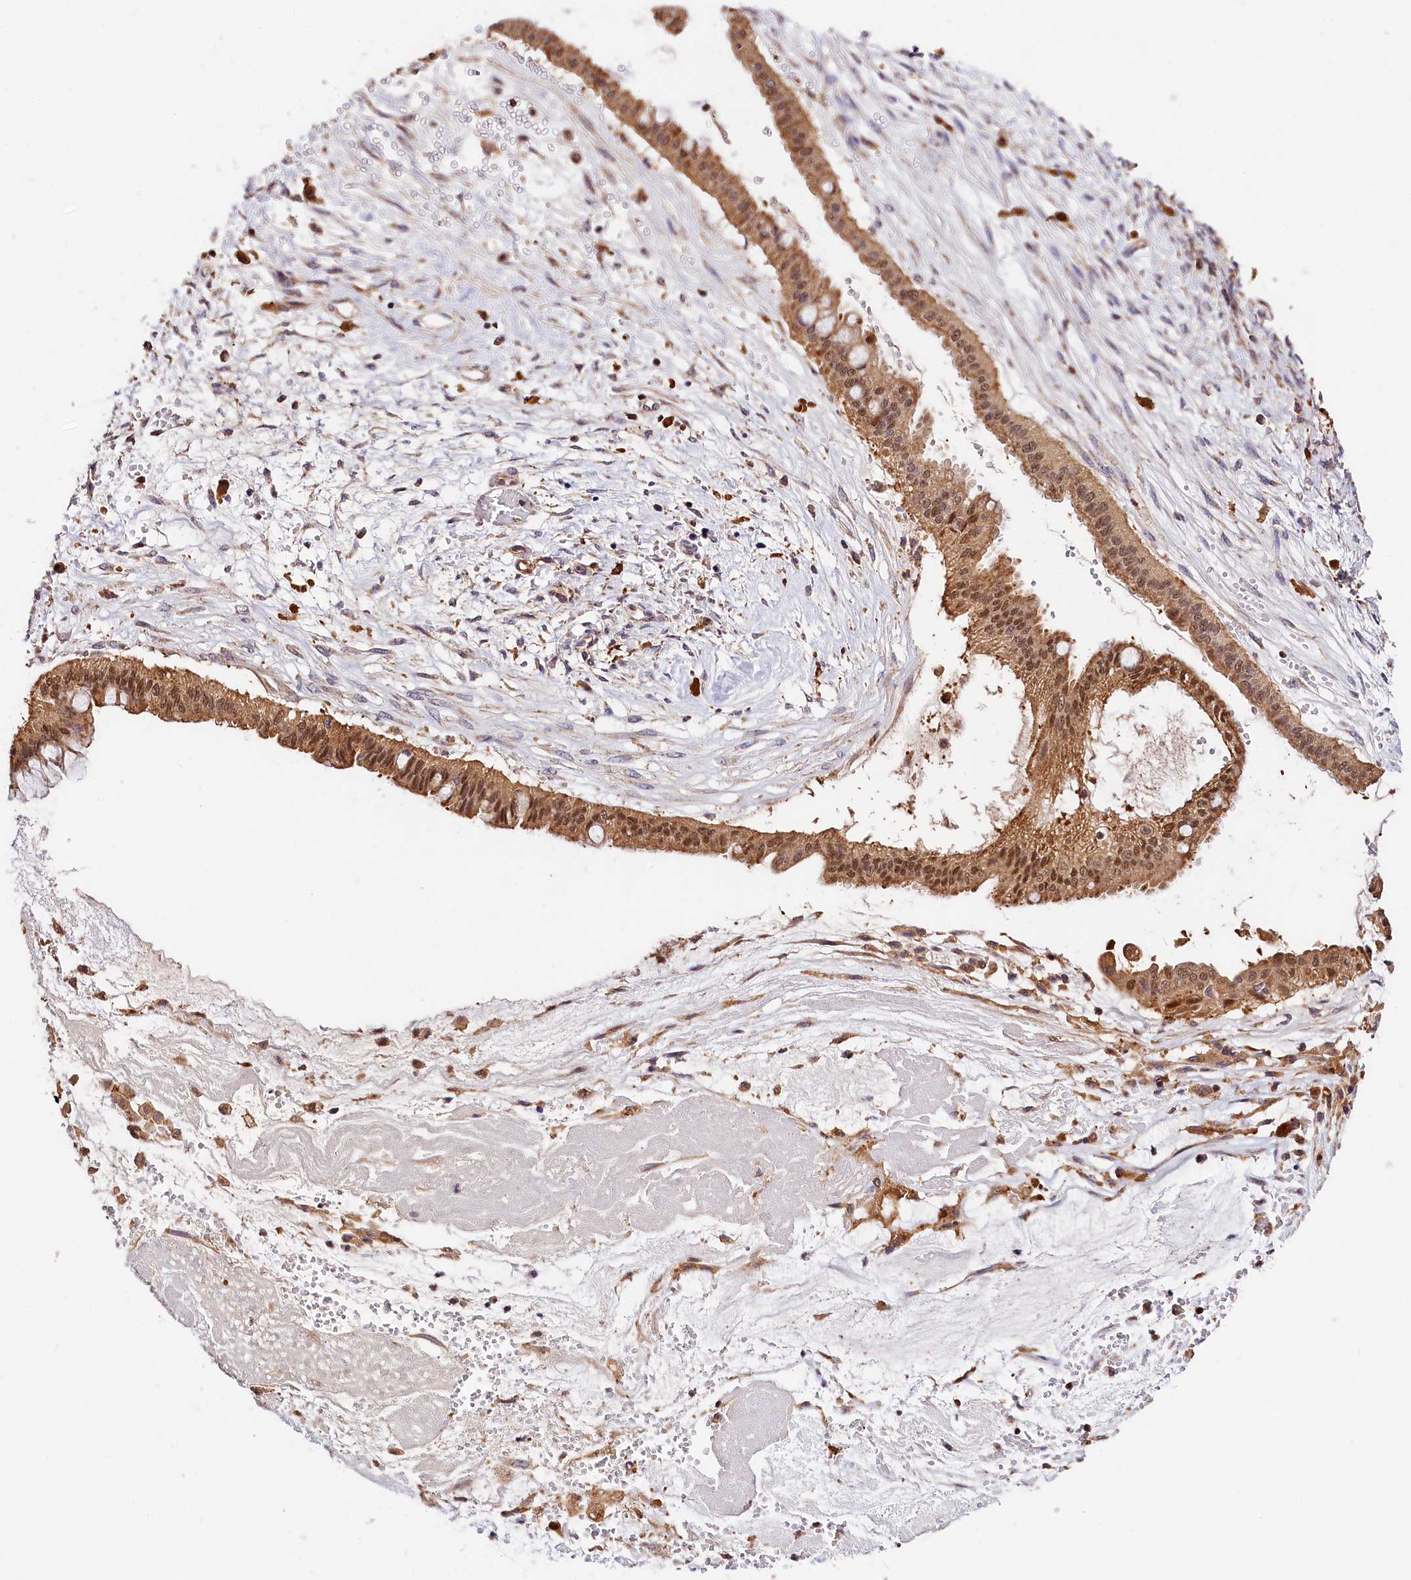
{"staining": {"intensity": "moderate", "quantity": ">75%", "location": "cytoplasmic/membranous,nuclear"}, "tissue": "ovarian cancer", "cell_type": "Tumor cells", "image_type": "cancer", "snomed": [{"axis": "morphology", "description": "Cystadenocarcinoma, mucinous, NOS"}, {"axis": "topography", "description": "Ovary"}], "caption": "Immunohistochemistry (IHC) (DAB) staining of human mucinous cystadenocarcinoma (ovarian) exhibits moderate cytoplasmic/membranous and nuclear protein expression in approximately >75% of tumor cells. Using DAB (3,3'-diaminobenzidine) (brown) and hematoxylin (blue) stains, captured at high magnification using brightfield microscopy.", "gene": "KPTN", "patient": {"sex": "female", "age": 73}}